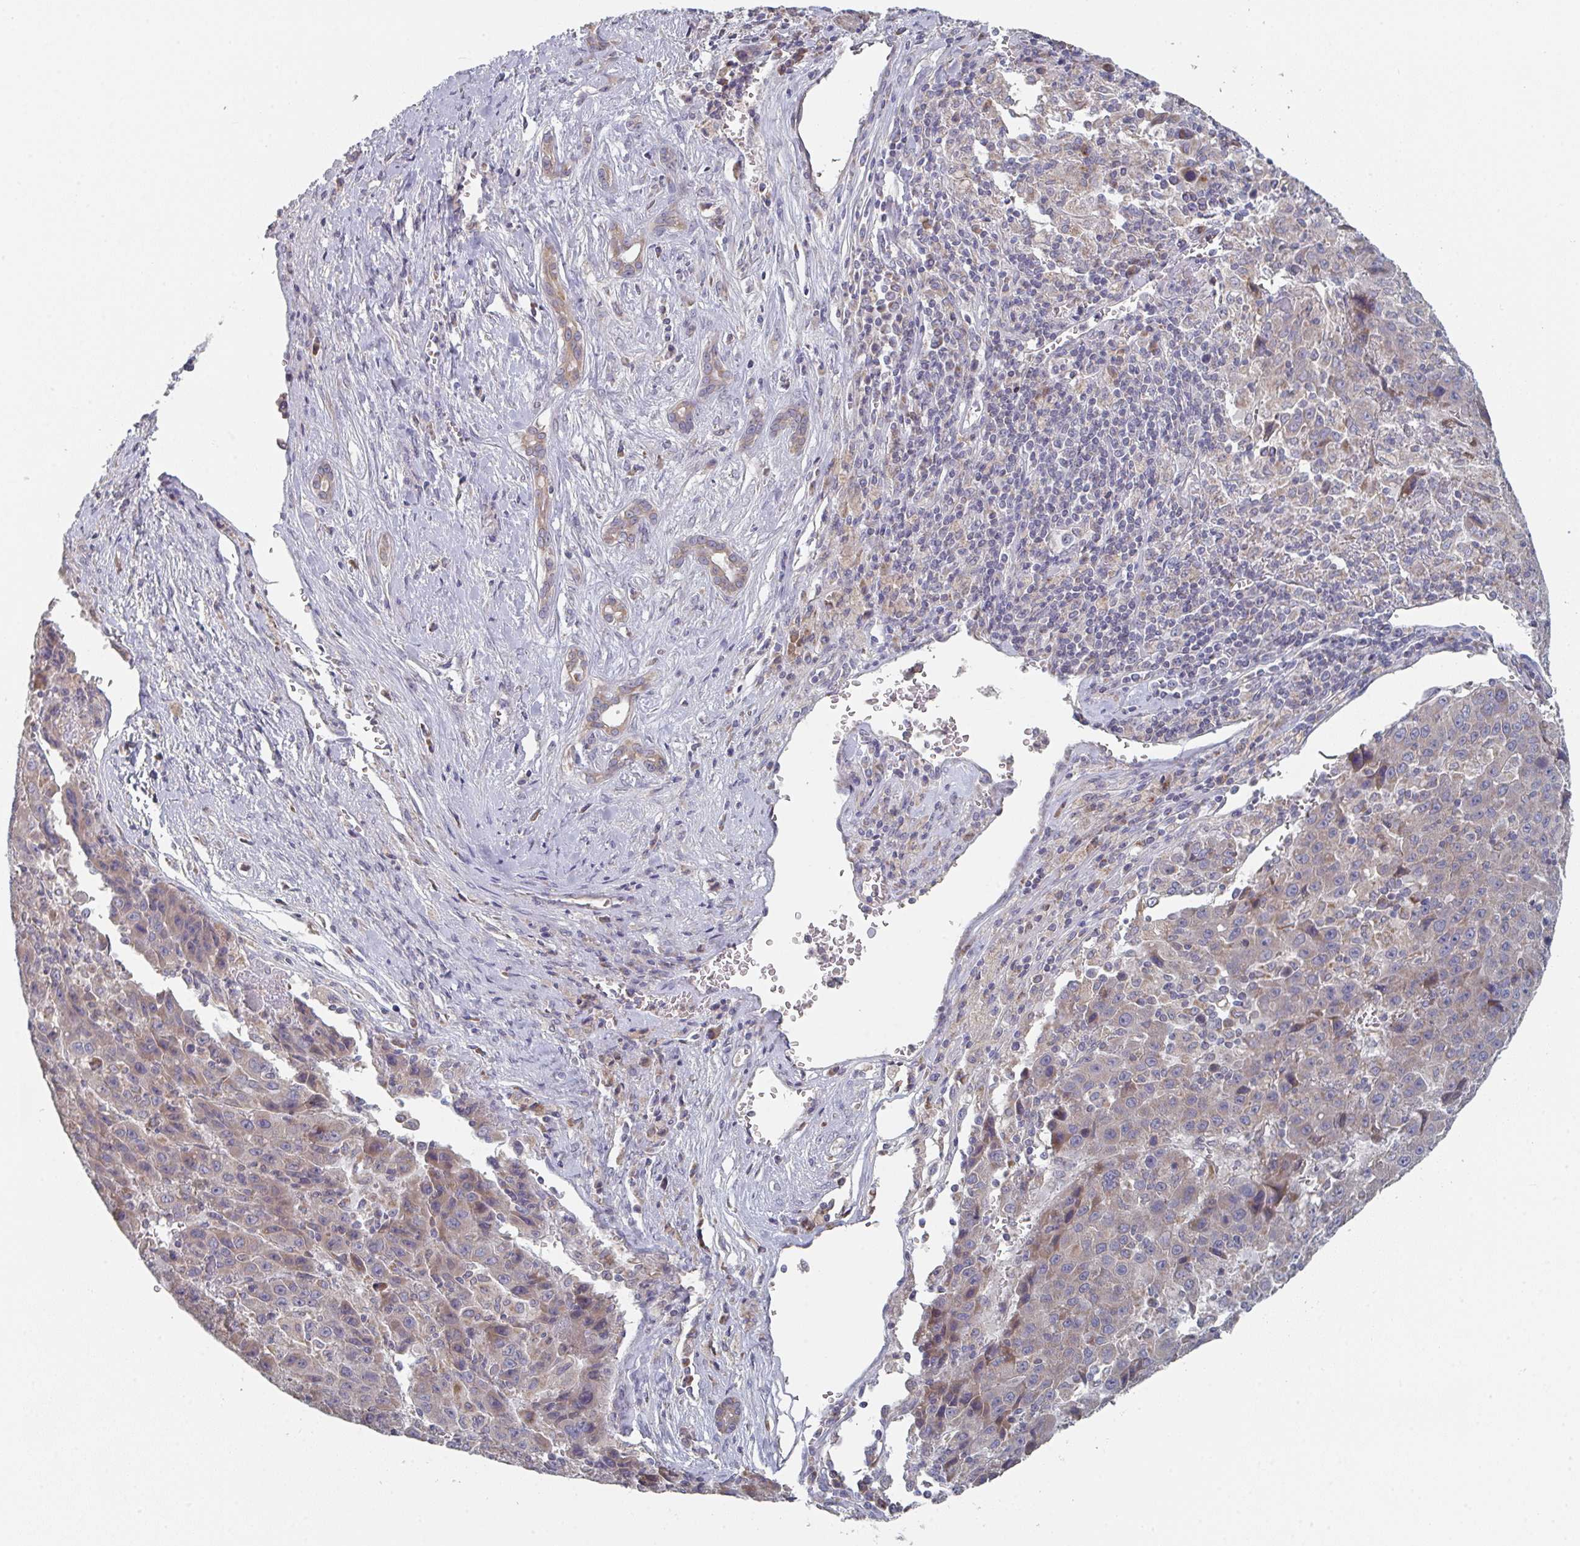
{"staining": {"intensity": "weak", "quantity": "25%-75%", "location": "cytoplasmic/membranous"}, "tissue": "liver cancer", "cell_type": "Tumor cells", "image_type": "cancer", "snomed": [{"axis": "morphology", "description": "Carcinoma, Hepatocellular, NOS"}, {"axis": "topography", "description": "Liver"}], "caption": "Human liver cancer stained with a protein marker exhibits weak staining in tumor cells.", "gene": "ELOVL1", "patient": {"sex": "female", "age": 53}}